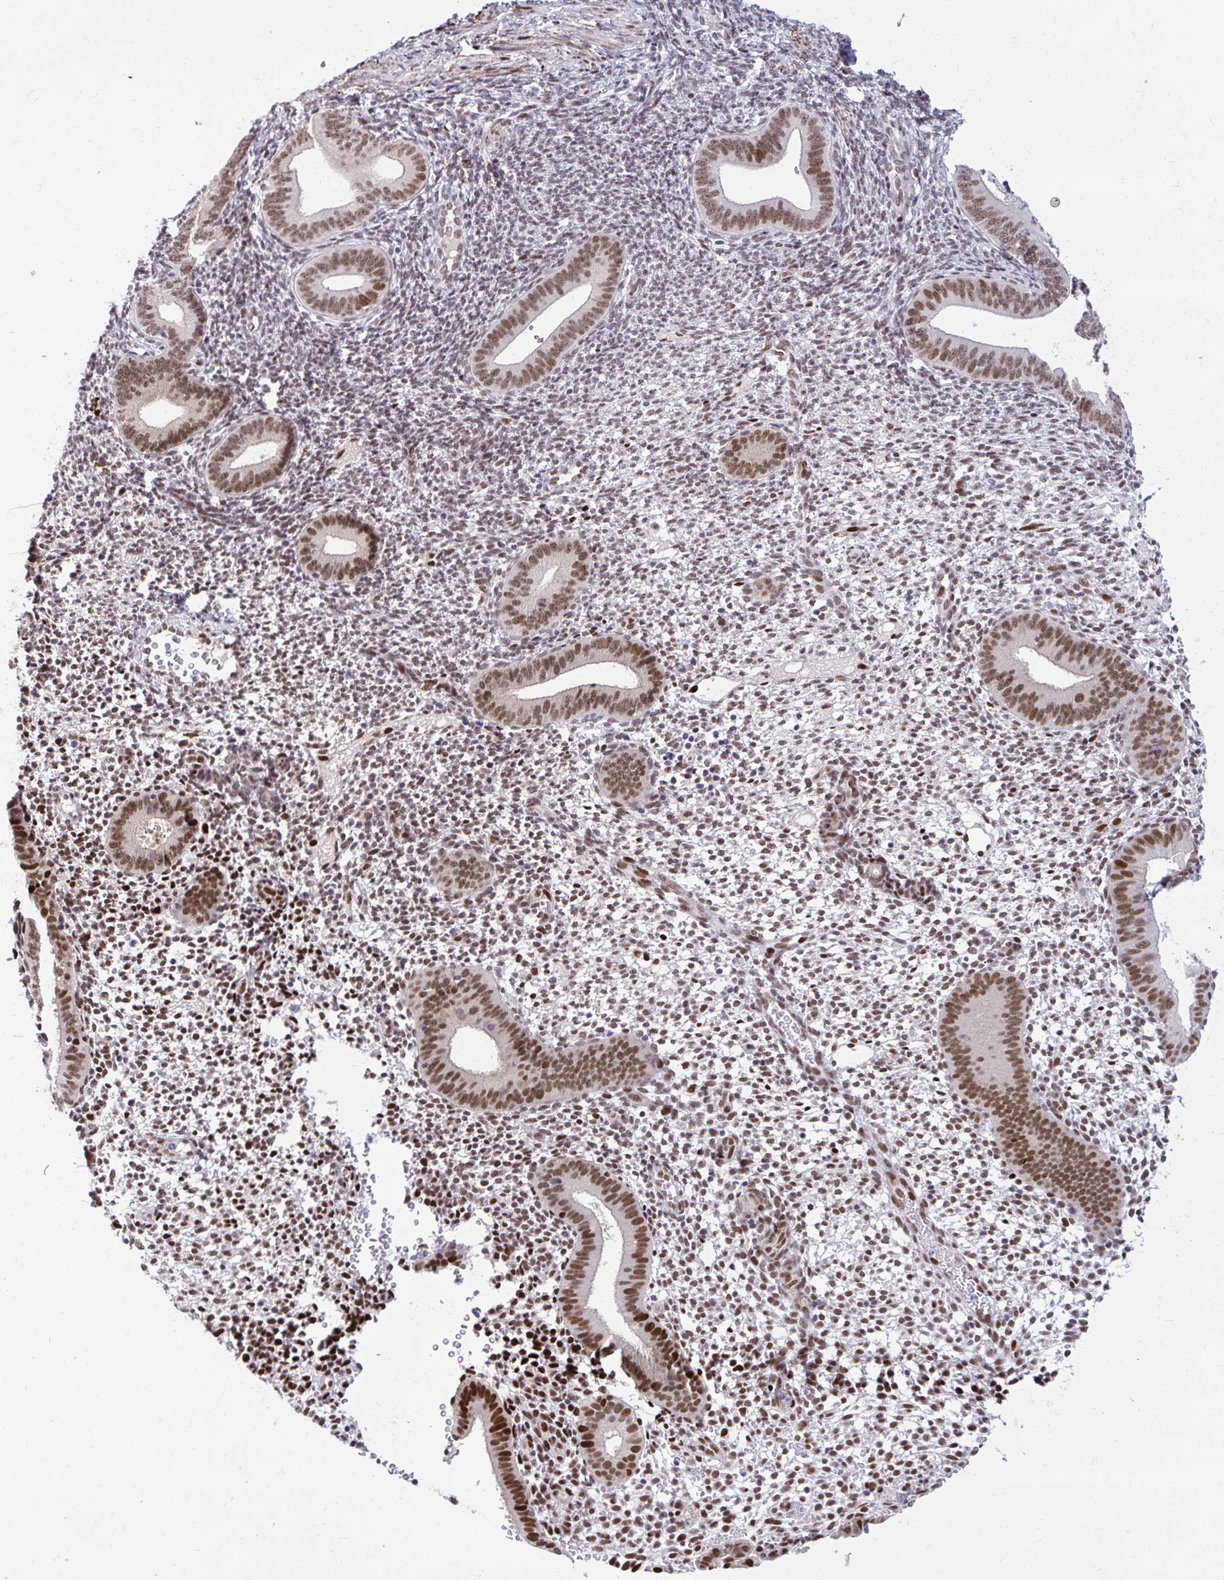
{"staining": {"intensity": "moderate", "quantity": "25%-75%", "location": "nuclear"}, "tissue": "endometrium", "cell_type": "Cells in endometrial stroma", "image_type": "normal", "snomed": [{"axis": "morphology", "description": "Normal tissue, NOS"}, {"axis": "topography", "description": "Endometrium"}], "caption": "An IHC histopathology image of benign tissue is shown. Protein staining in brown labels moderate nuclear positivity in endometrium within cells in endometrial stroma. (Brightfield microscopy of DAB IHC at high magnification).", "gene": "PSME4", "patient": {"sex": "female", "age": 40}}